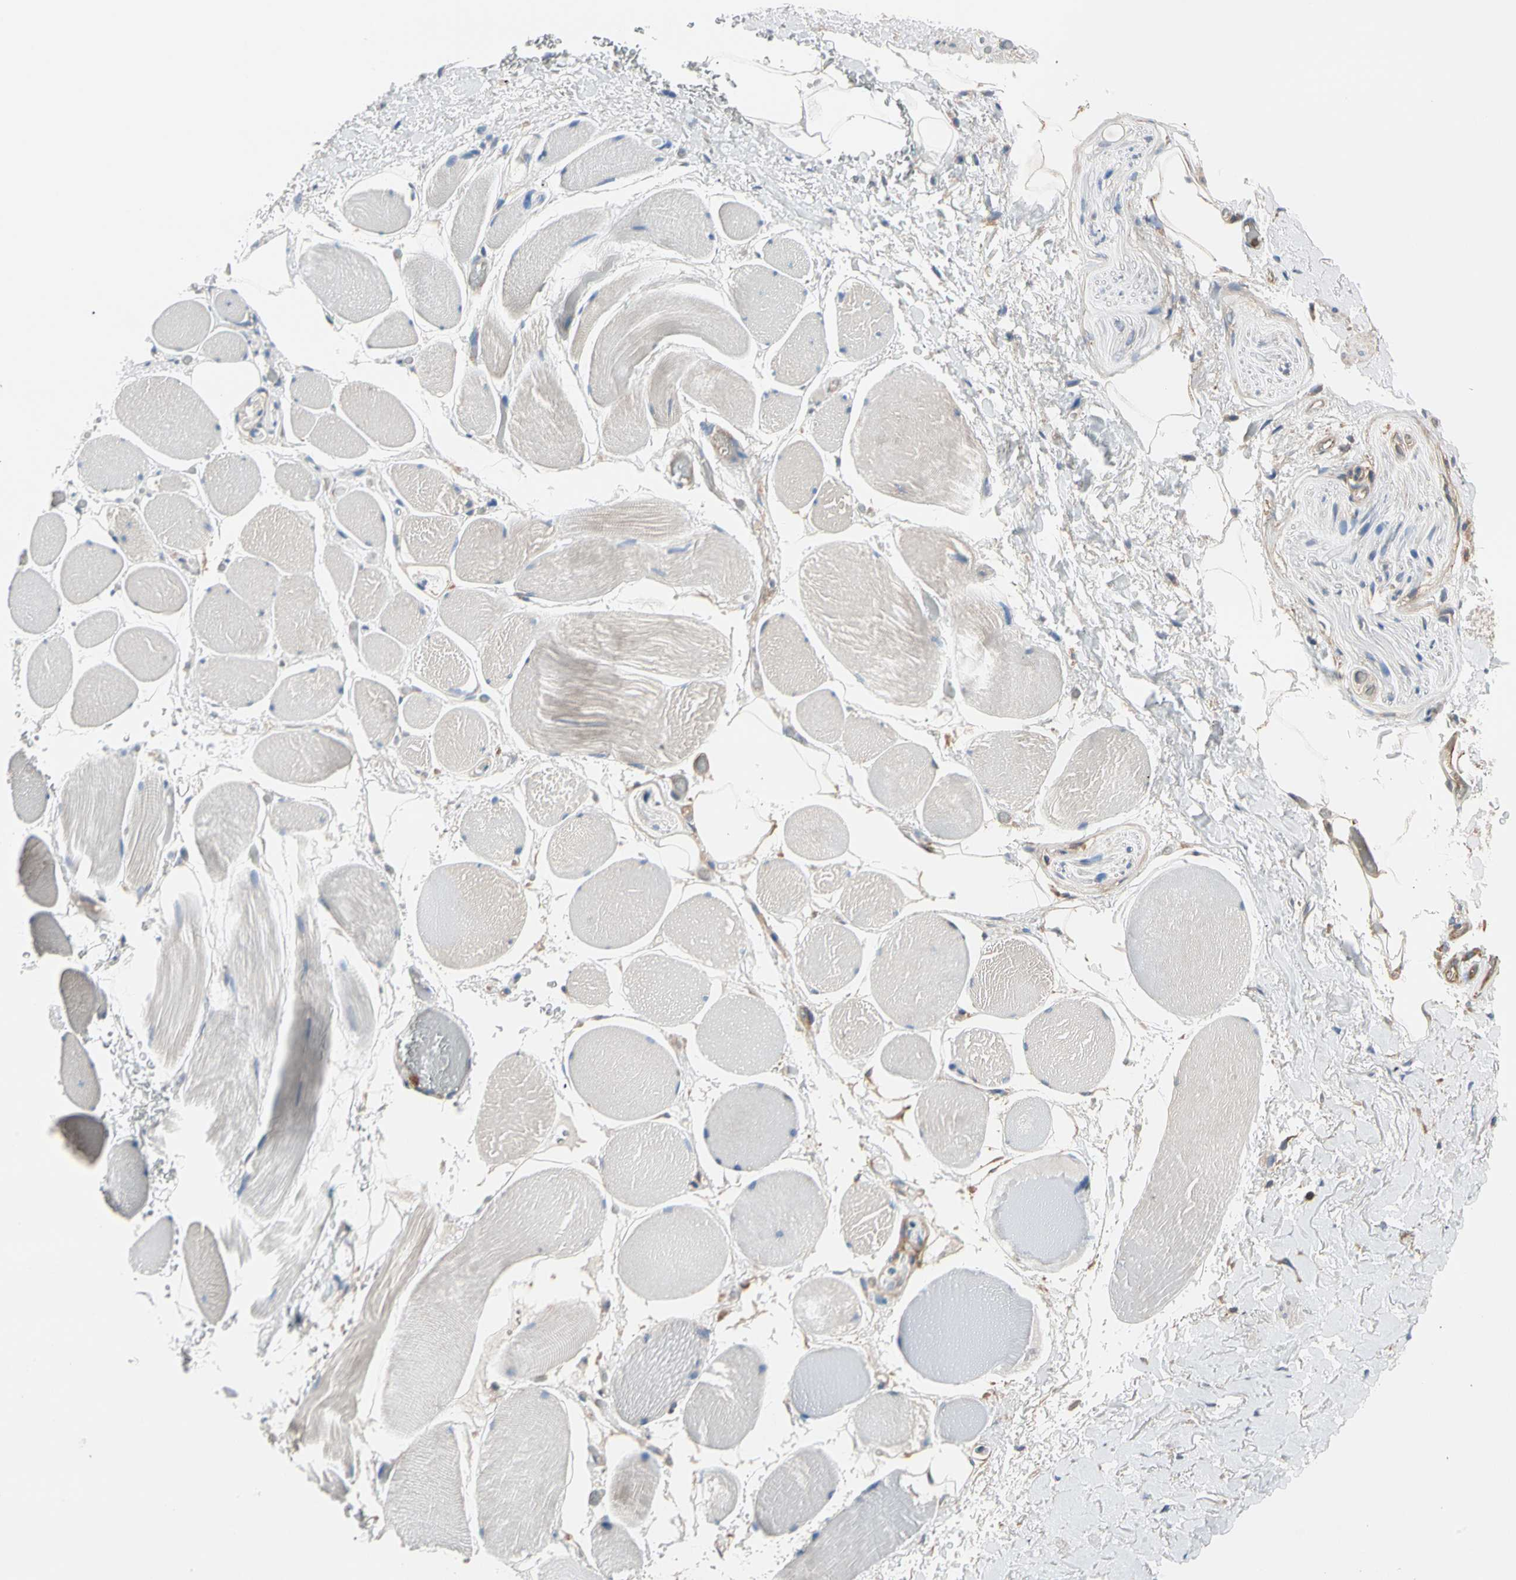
{"staining": {"intensity": "moderate", "quantity": "25%-75%", "location": "cytoplasmic/membranous"}, "tissue": "adipose tissue", "cell_type": "Adipocytes", "image_type": "normal", "snomed": [{"axis": "morphology", "description": "Normal tissue, NOS"}, {"axis": "topography", "description": "Soft tissue"}, {"axis": "topography", "description": "Peripheral nerve tissue"}], "caption": "Immunohistochemical staining of benign human adipose tissue shows moderate cytoplasmic/membranous protein expression in approximately 25%-75% of adipocytes.", "gene": "ROCK1", "patient": {"sex": "female", "age": 71}}